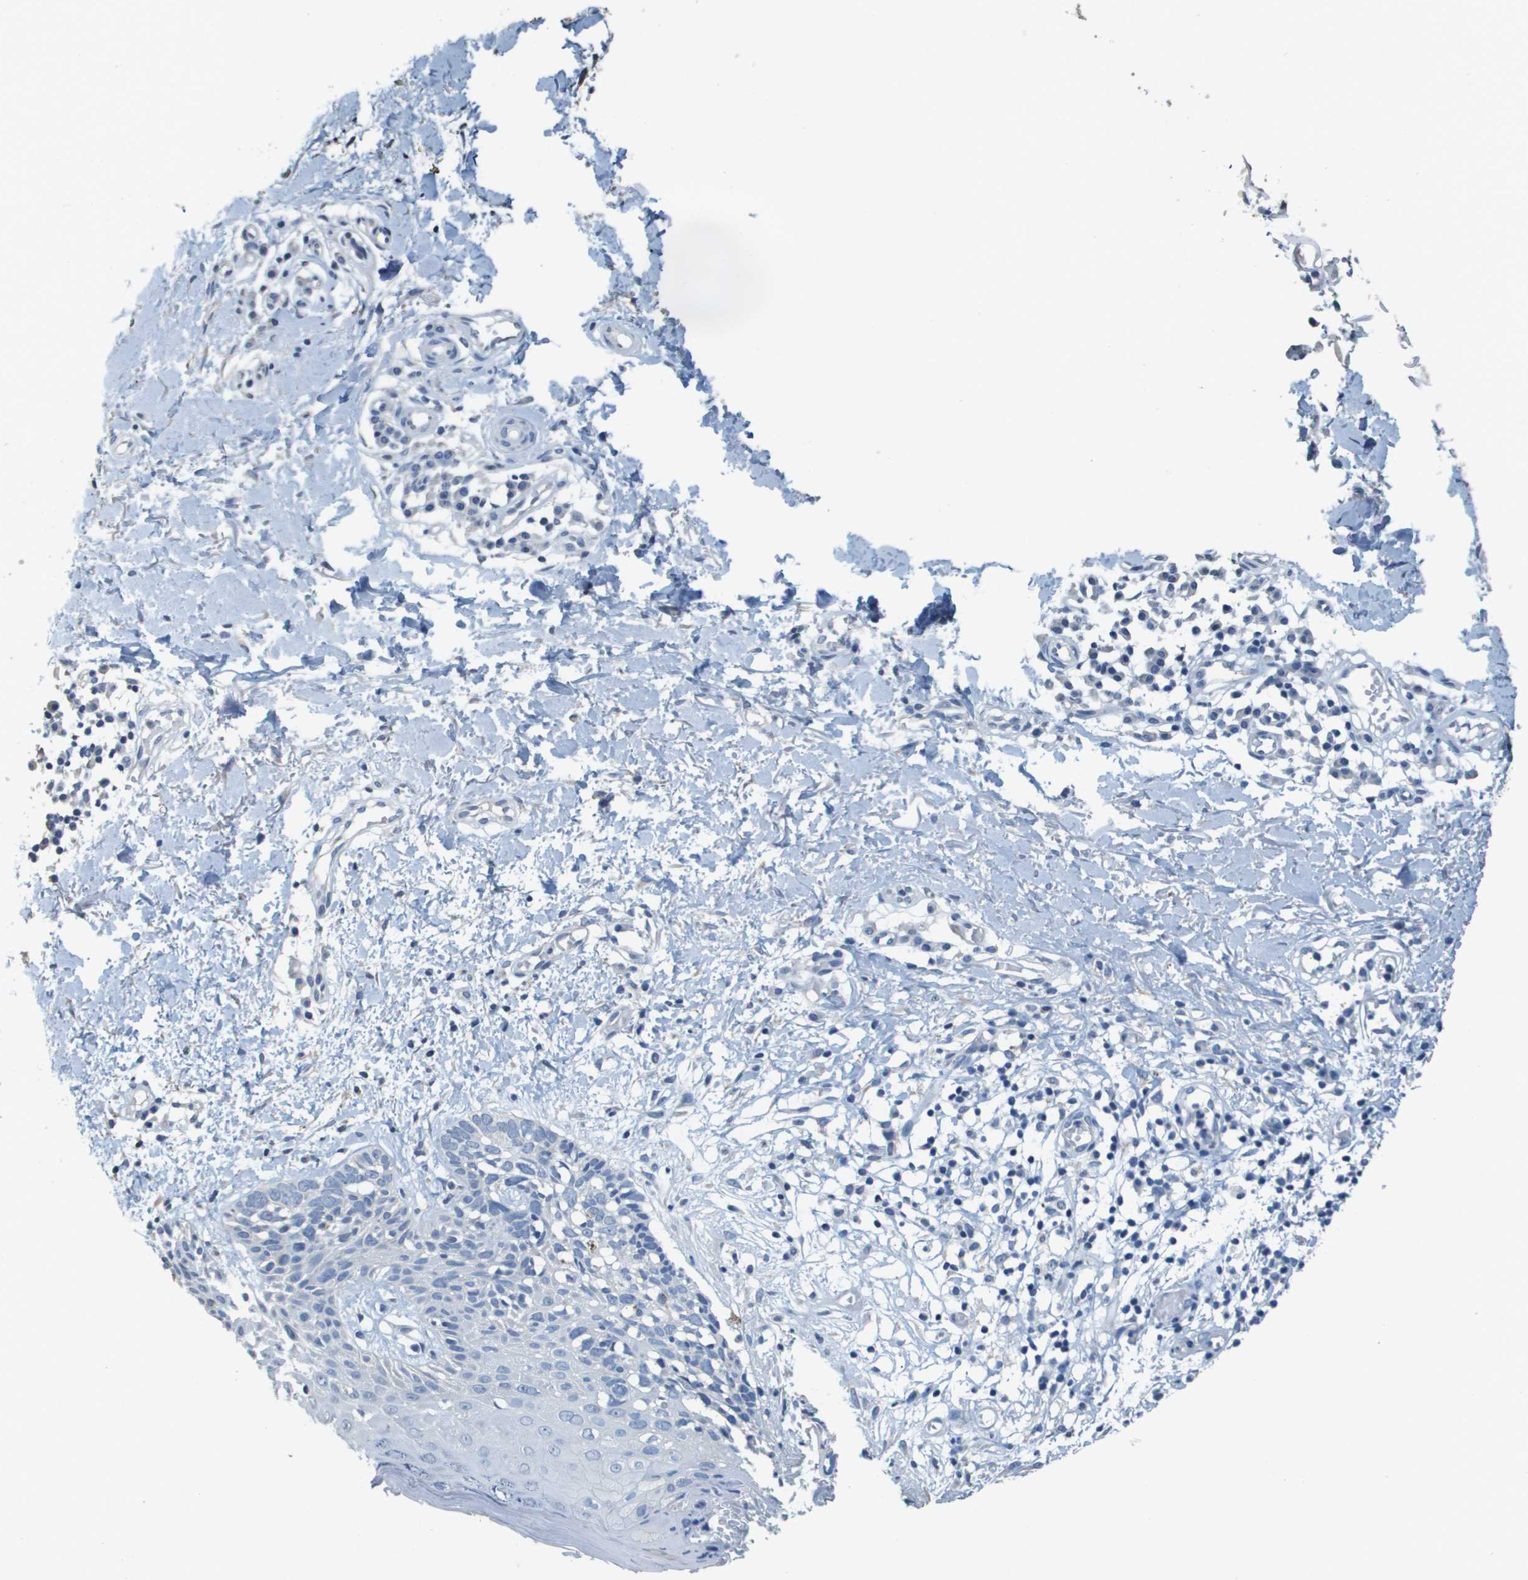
{"staining": {"intensity": "negative", "quantity": "none", "location": "none"}, "tissue": "skin cancer", "cell_type": "Tumor cells", "image_type": "cancer", "snomed": [{"axis": "morphology", "description": "Normal tissue, NOS"}, {"axis": "morphology", "description": "Basal cell carcinoma"}, {"axis": "topography", "description": "Skin"}], "caption": "Immunohistochemistry of skin cancer displays no positivity in tumor cells. Nuclei are stained in blue.", "gene": "MT3", "patient": {"sex": "male", "age": 77}}